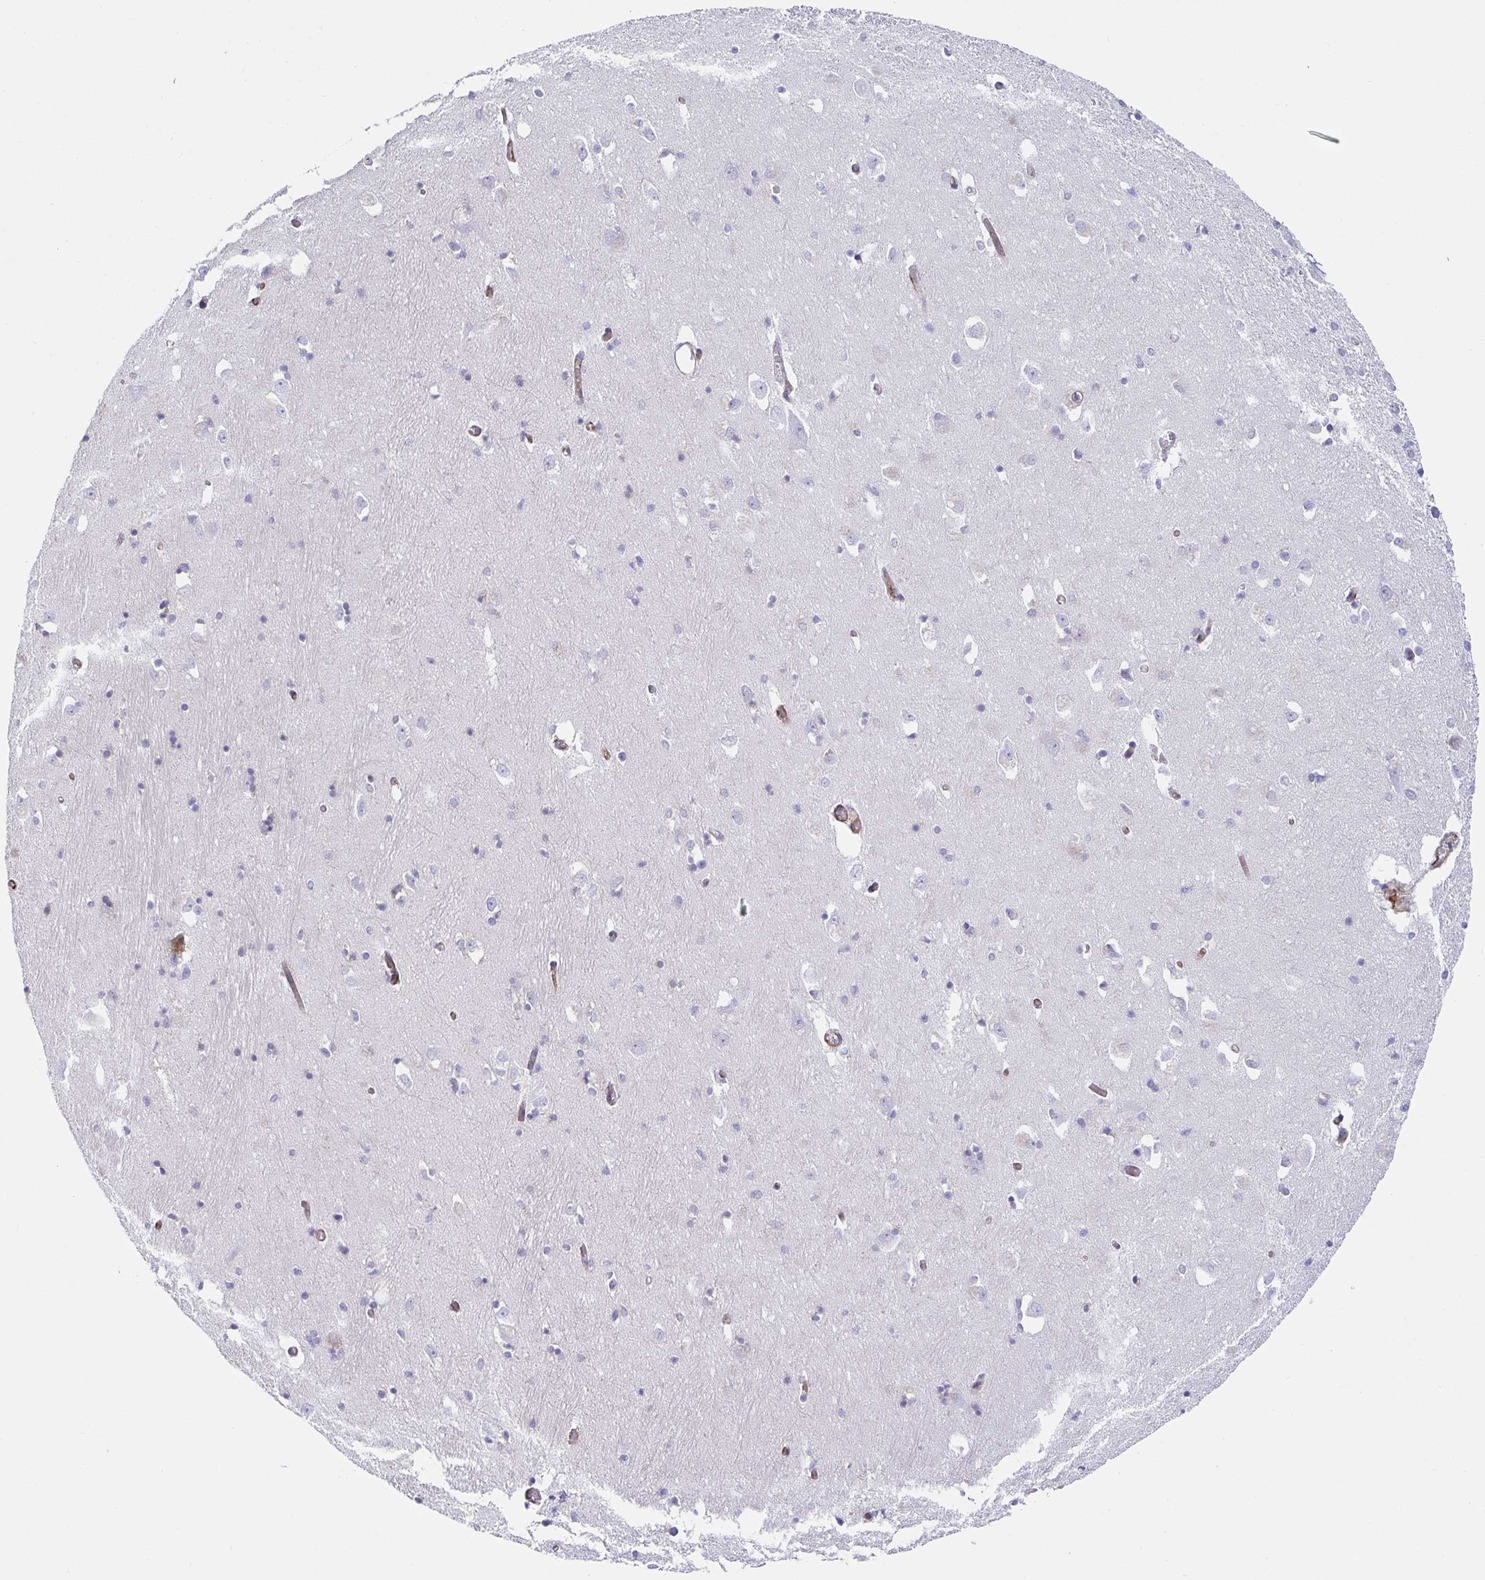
{"staining": {"intensity": "negative", "quantity": "none", "location": "none"}, "tissue": "caudate", "cell_type": "Glial cells", "image_type": "normal", "snomed": [{"axis": "morphology", "description": "Normal tissue, NOS"}, {"axis": "topography", "description": "Lateral ventricle wall"}, {"axis": "topography", "description": "Hippocampus"}], "caption": "High power microscopy photomicrograph of an immunohistochemistry image of normal caudate, revealing no significant expression in glial cells. The staining is performed using DAB (3,3'-diaminobenzidine) brown chromogen with nuclei counter-stained in using hematoxylin.", "gene": "DOCK1", "patient": {"sex": "female", "age": 63}}